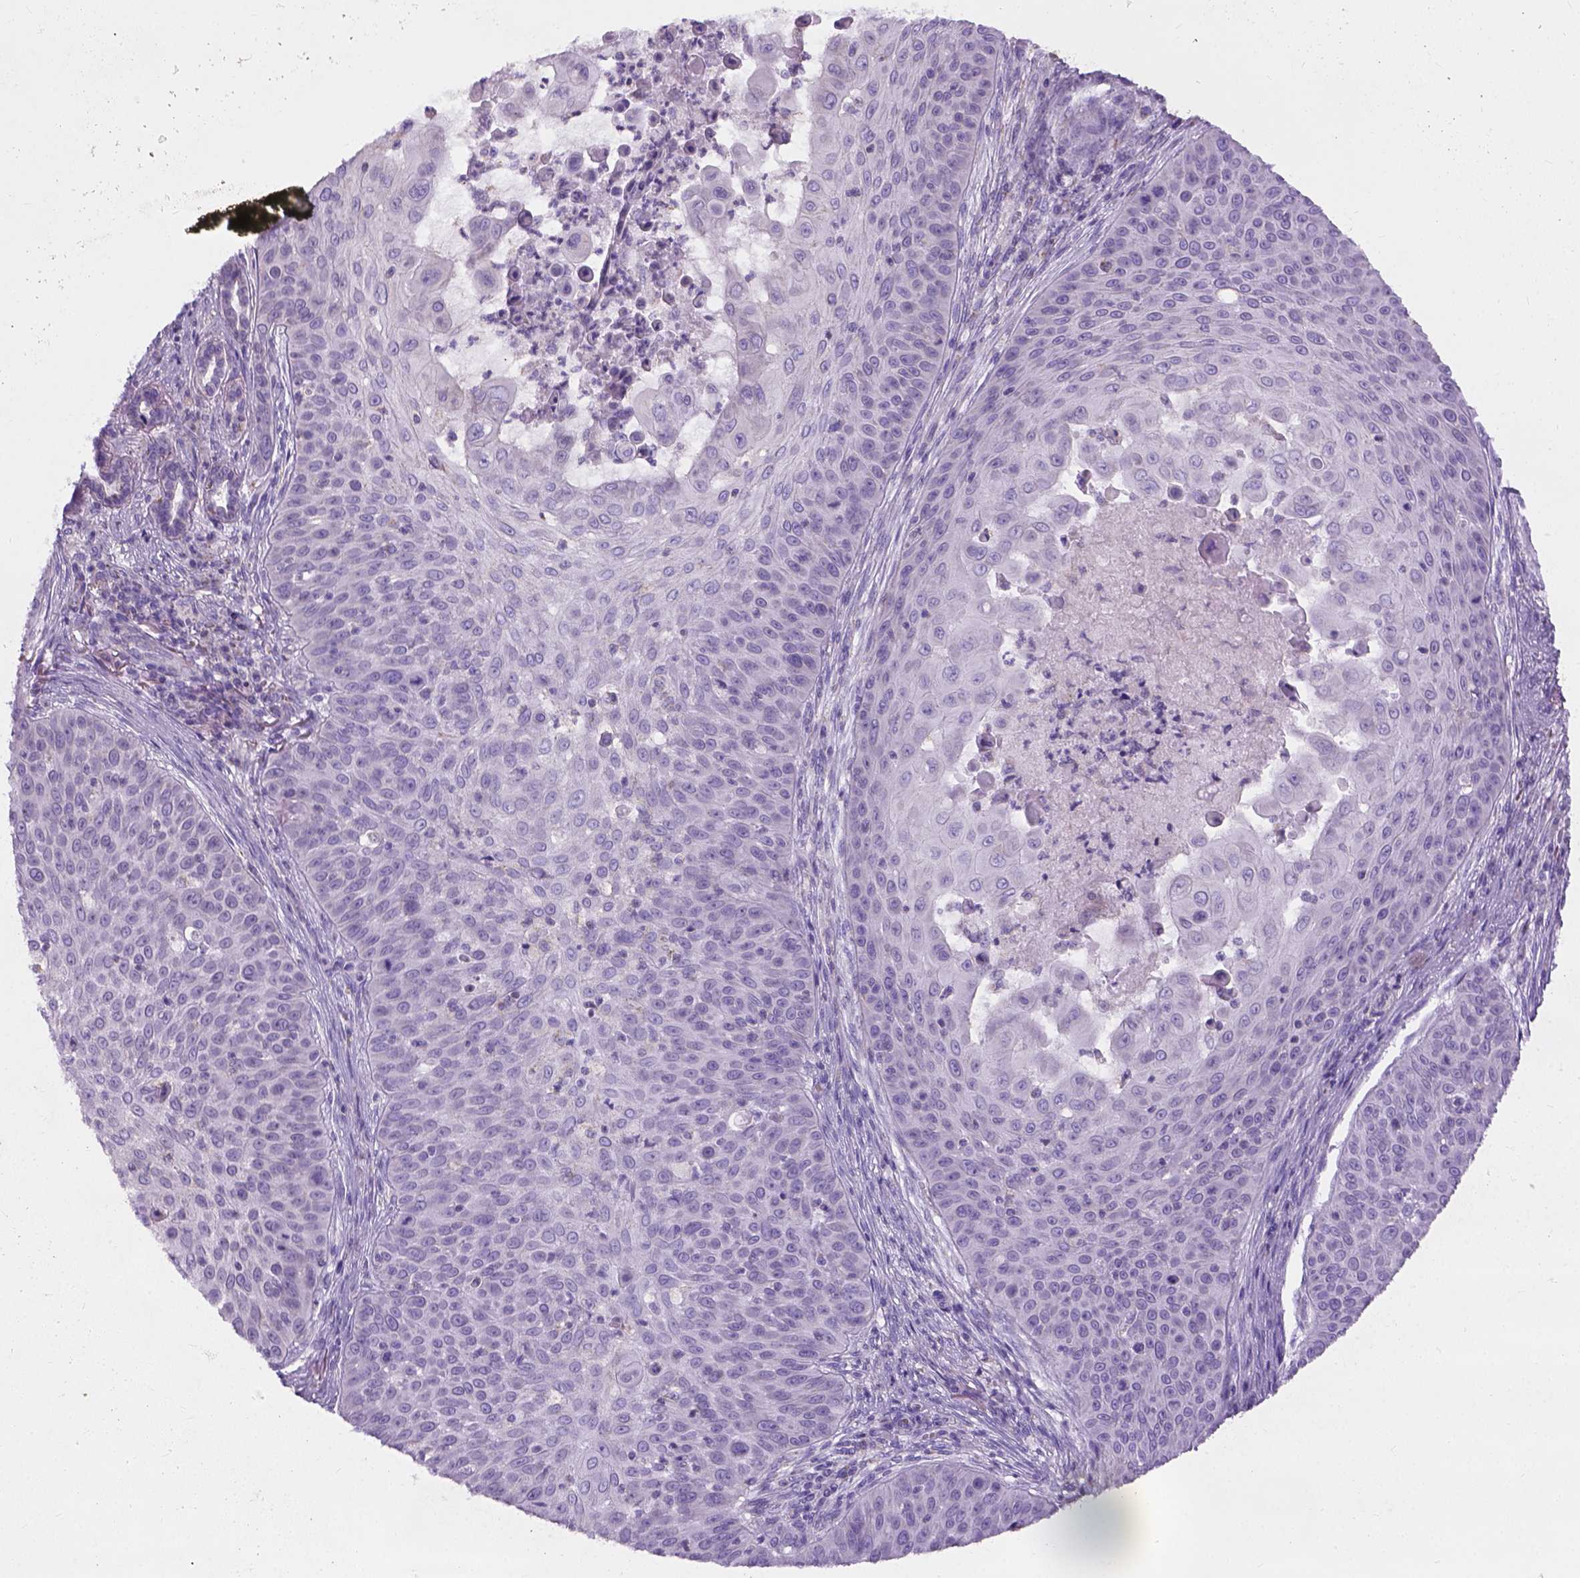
{"staining": {"intensity": "negative", "quantity": "none", "location": "none"}, "tissue": "skin cancer", "cell_type": "Tumor cells", "image_type": "cancer", "snomed": [{"axis": "morphology", "description": "Squamous cell carcinoma, NOS"}, {"axis": "topography", "description": "Skin"}], "caption": "A photomicrograph of human squamous cell carcinoma (skin) is negative for staining in tumor cells.", "gene": "CHODL", "patient": {"sex": "male", "age": 82}}